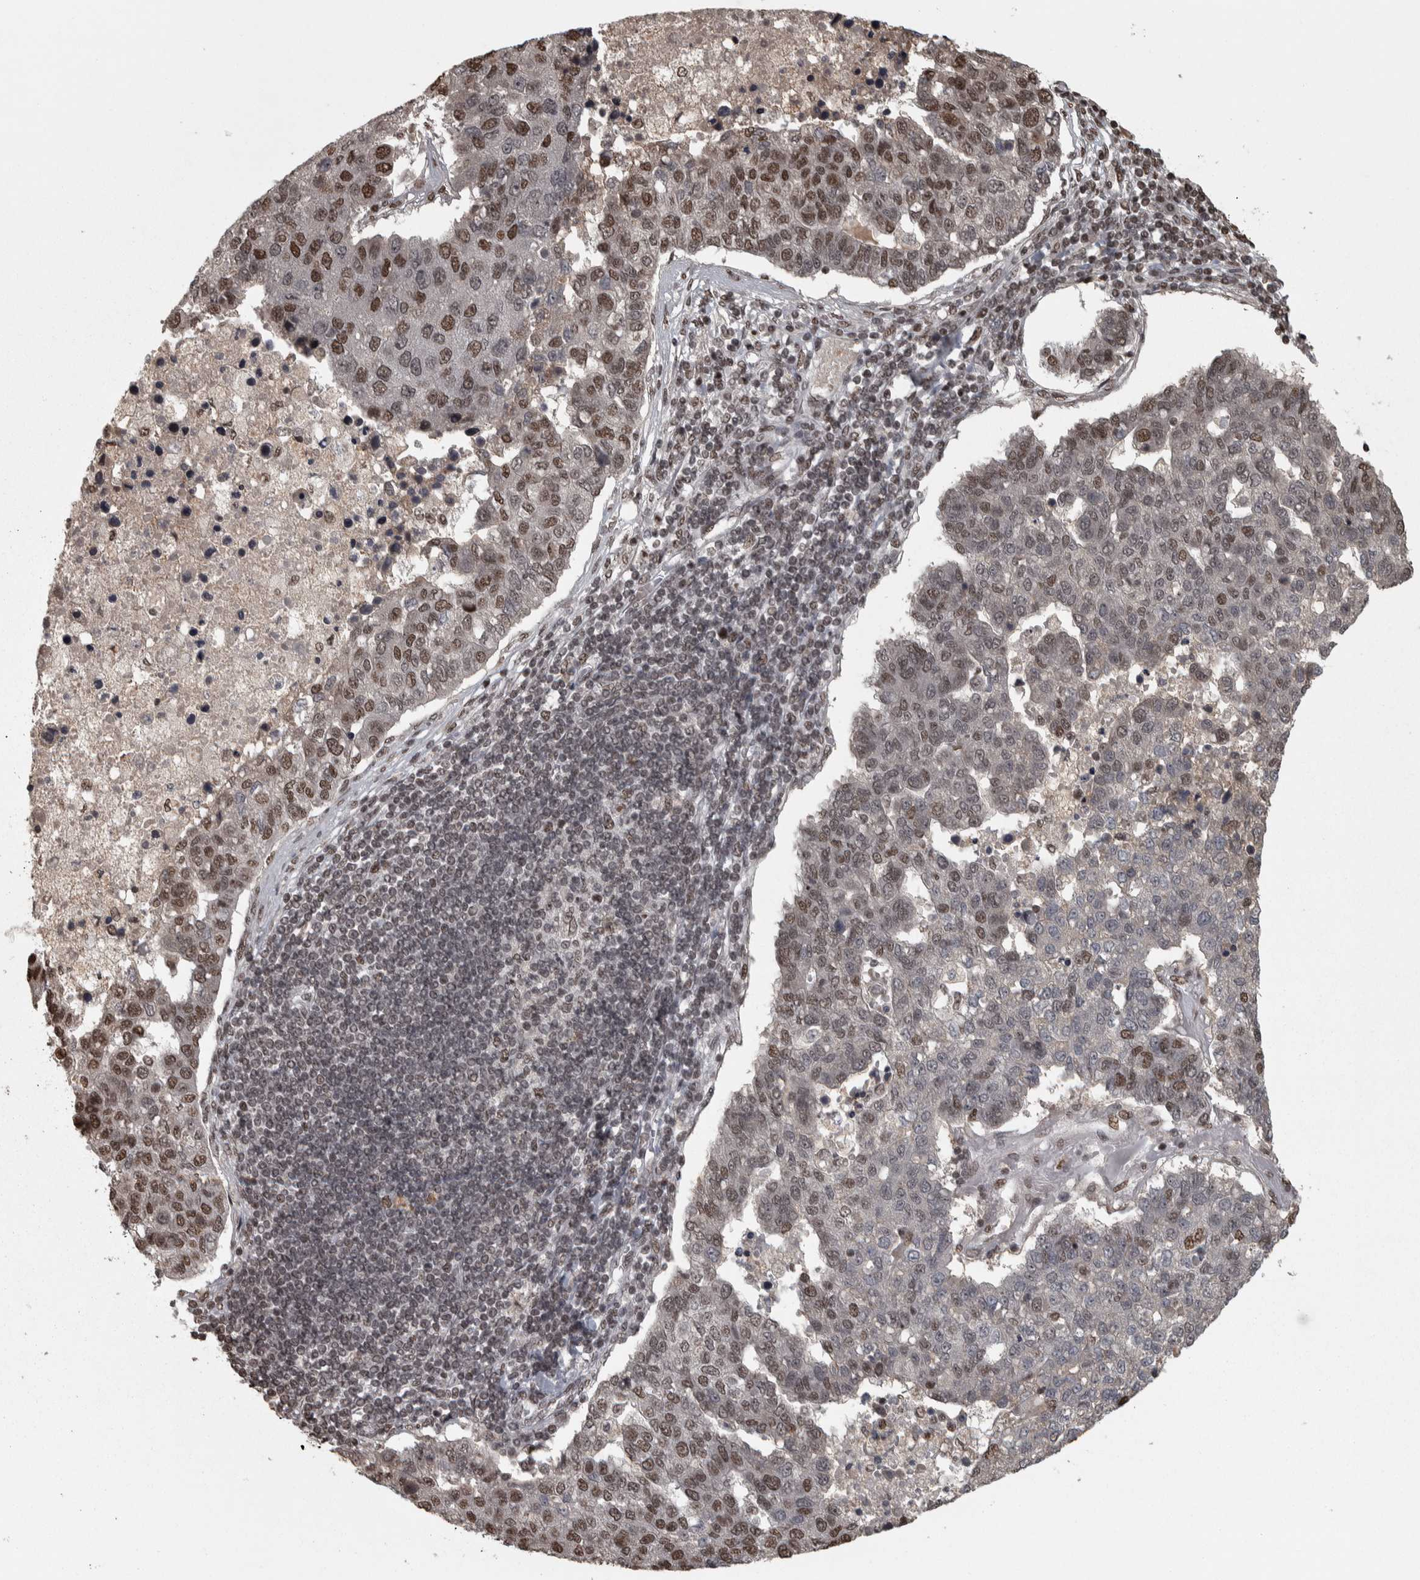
{"staining": {"intensity": "strong", "quantity": "<25%", "location": "nuclear"}, "tissue": "pancreatic cancer", "cell_type": "Tumor cells", "image_type": "cancer", "snomed": [{"axis": "morphology", "description": "Adenocarcinoma, NOS"}, {"axis": "topography", "description": "Pancreas"}], "caption": "Human pancreatic cancer stained for a protein (brown) reveals strong nuclear positive expression in approximately <25% of tumor cells.", "gene": "ZFHX4", "patient": {"sex": "female", "age": 61}}